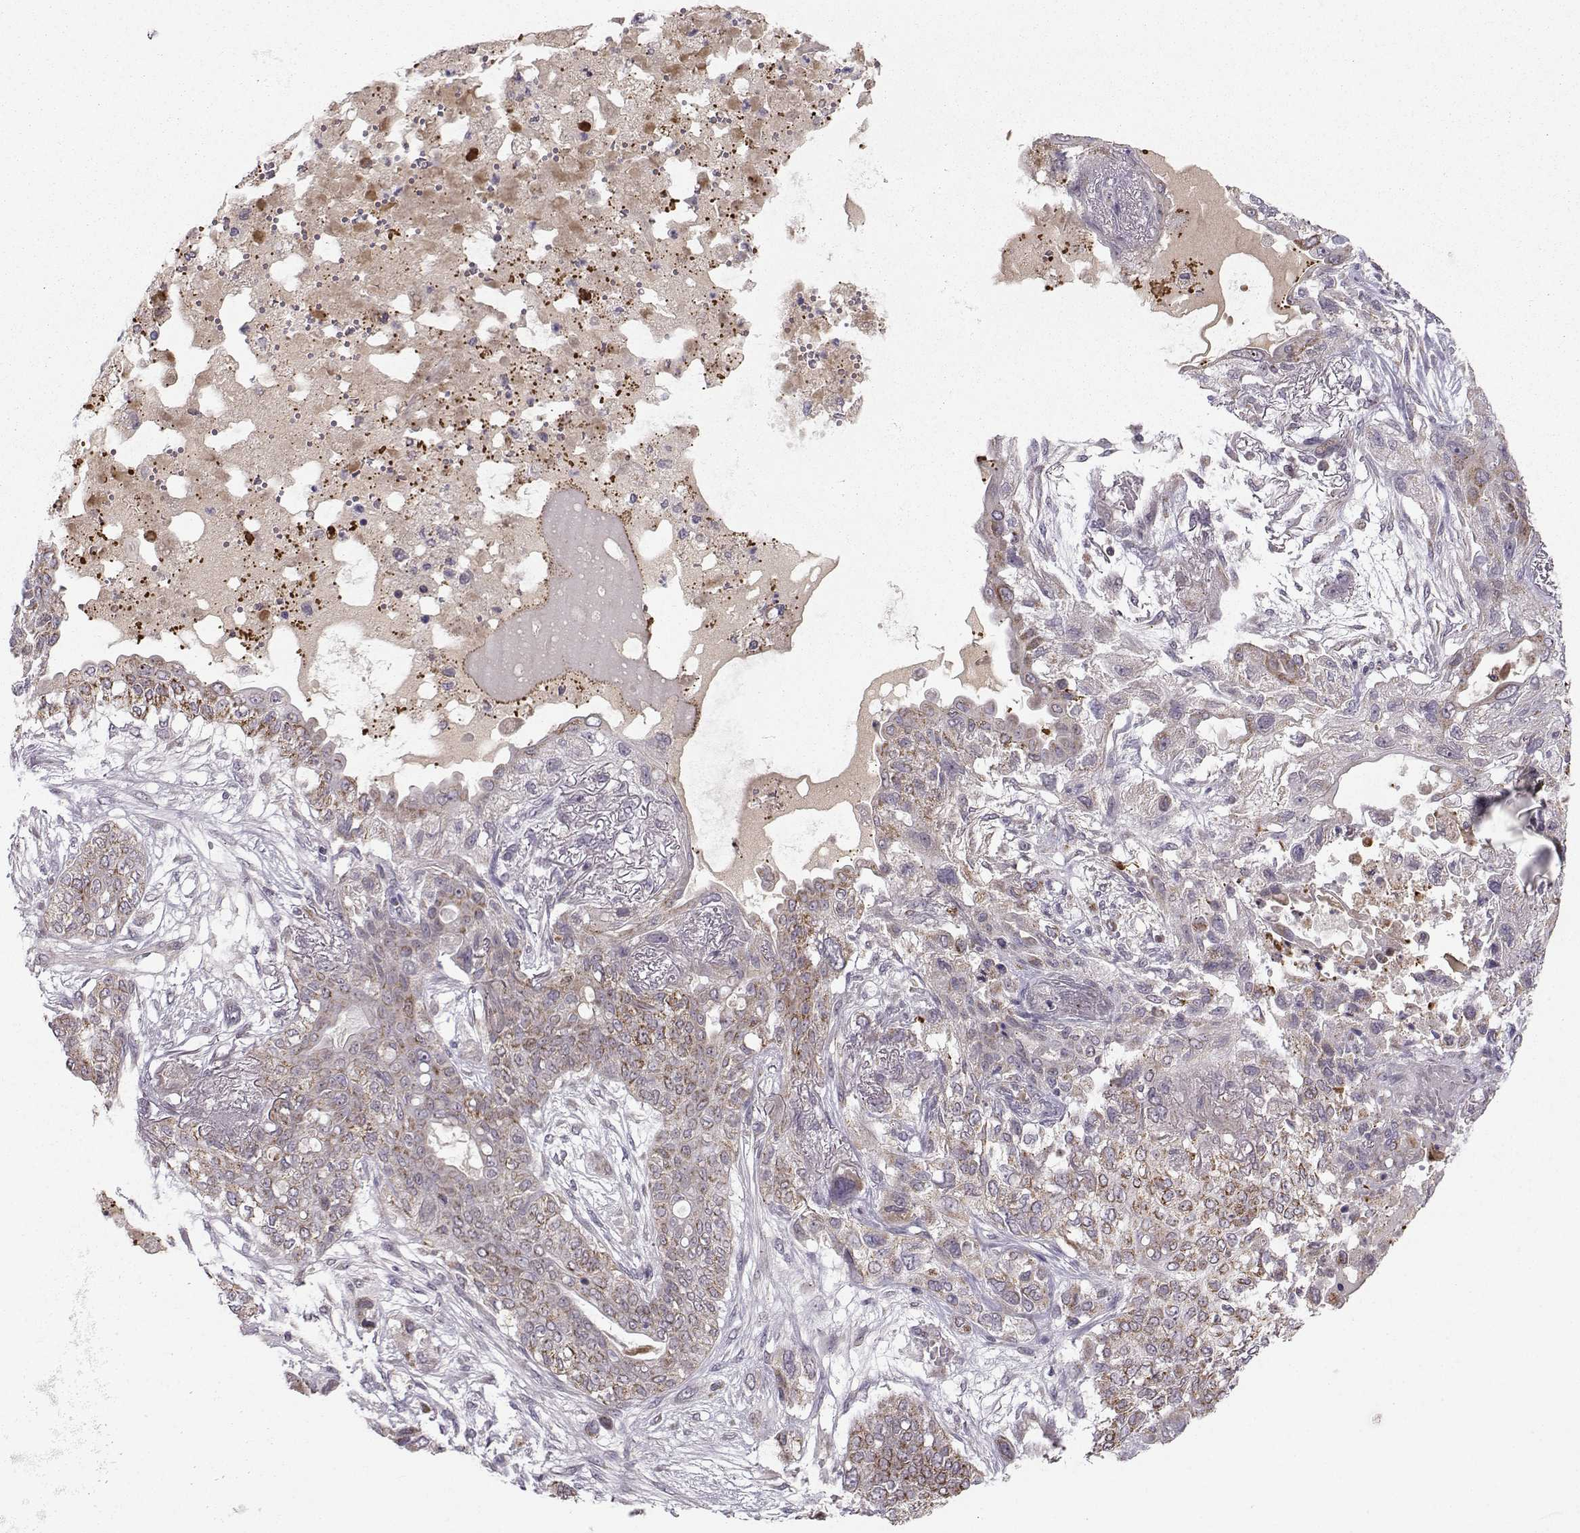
{"staining": {"intensity": "strong", "quantity": "<25%", "location": "cytoplasmic/membranous"}, "tissue": "lung cancer", "cell_type": "Tumor cells", "image_type": "cancer", "snomed": [{"axis": "morphology", "description": "Squamous cell carcinoma, NOS"}, {"axis": "topography", "description": "Lung"}], "caption": "Strong cytoplasmic/membranous protein expression is appreciated in about <25% of tumor cells in lung cancer (squamous cell carcinoma). (DAB = brown stain, brightfield microscopy at high magnification).", "gene": "NECAB3", "patient": {"sex": "female", "age": 70}}